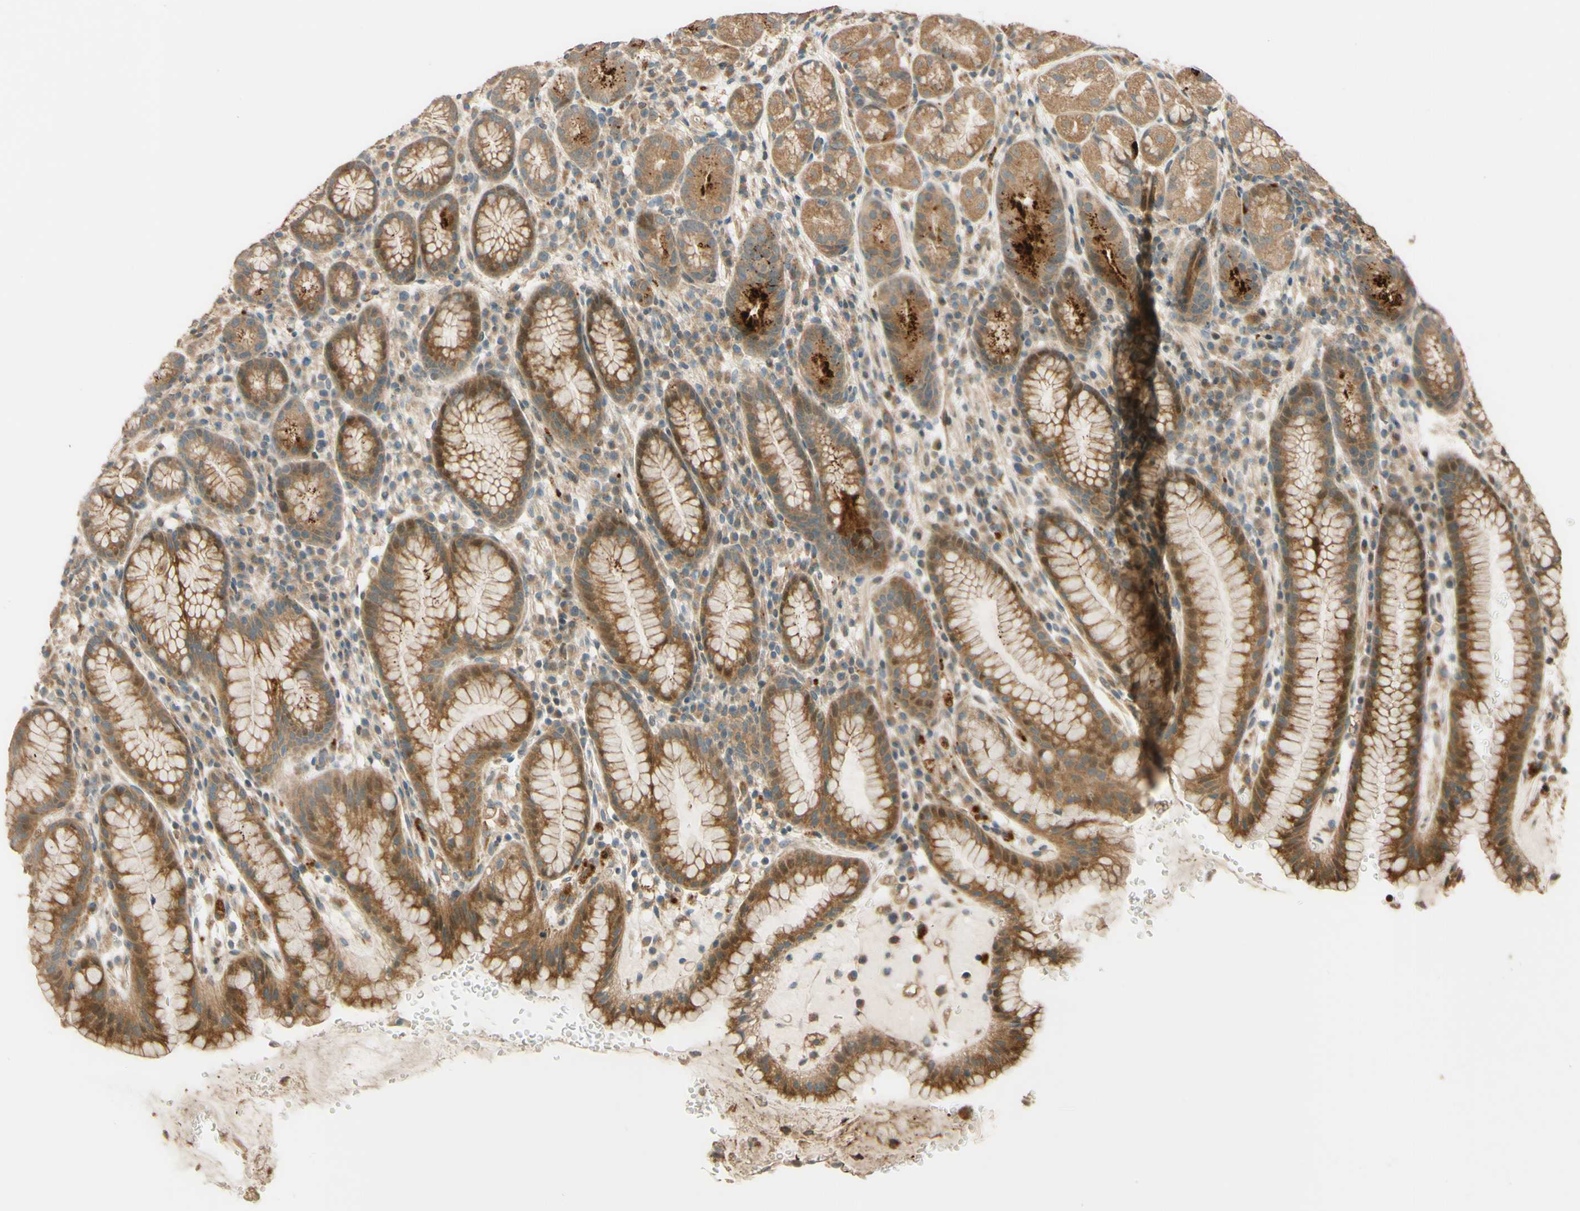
{"staining": {"intensity": "moderate", "quantity": ">75%", "location": "cytoplasmic/membranous"}, "tissue": "stomach", "cell_type": "Glandular cells", "image_type": "normal", "snomed": [{"axis": "morphology", "description": "Normal tissue, NOS"}, {"axis": "topography", "description": "Stomach, lower"}], "caption": "High-power microscopy captured an immunohistochemistry (IHC) image of normal stomach, revealing moderate cytoplasmic/membranous expression in about >75% of glandular cells.", "gene": "RNF19A", "patient": {"sex": "male", "age": 52}}